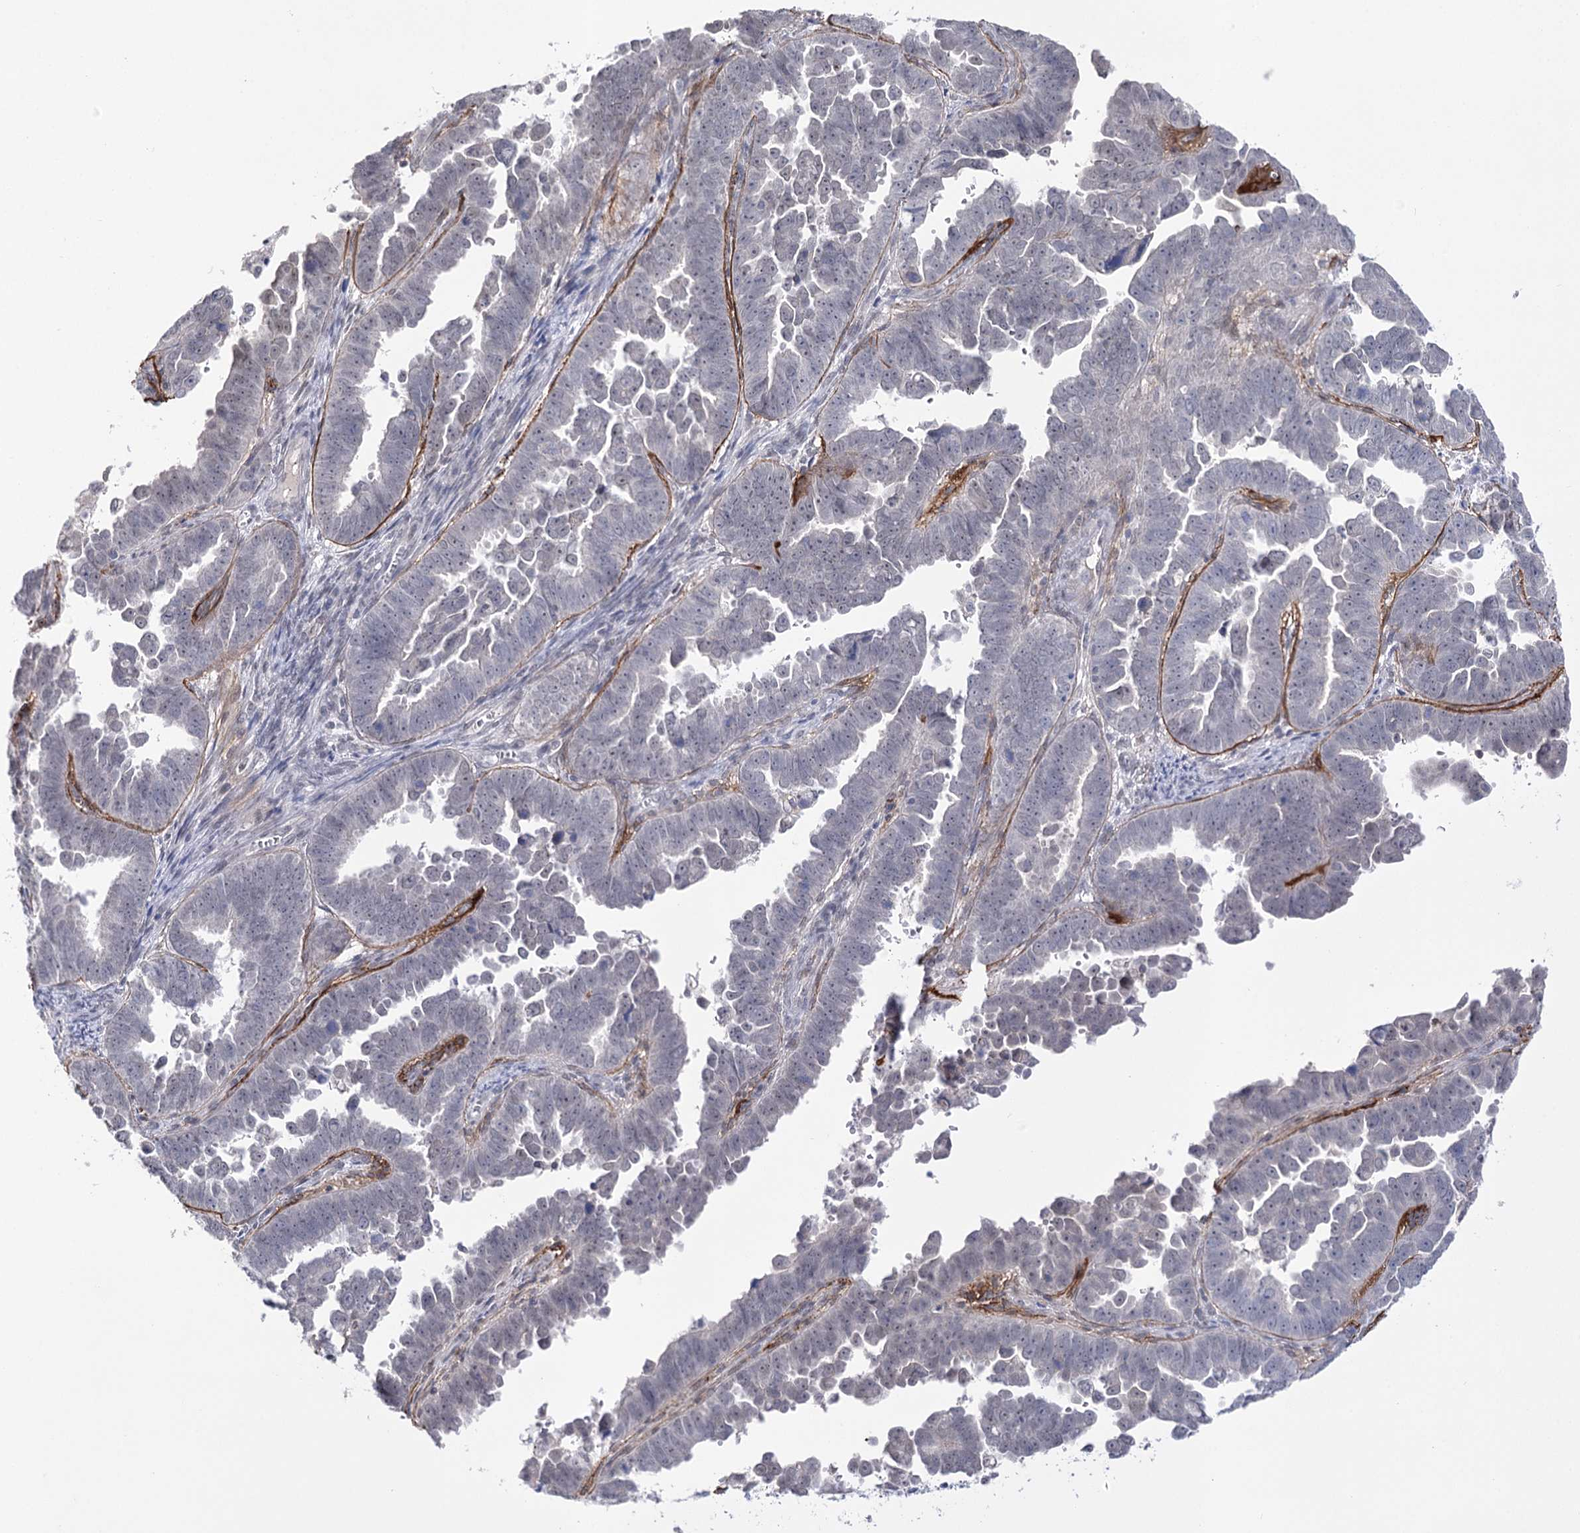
{"staining": {"intensity": "negative", "quantity": "none", "location": "none"}, "tissue": "endometrial cancer", "cell_type": "Tumor cells", "image_type": "cancer", "snomed": [{"axis": "morphology", "description": "Adenocarcinoma, NOS"}, {"axis": "topography", "description": "Endometrium"}], "caption": "This micrograph is of adenocarcinoma (endometrial) stained with immunohistochemistry to label a protein in brown with the nuclei are counter-stained blue. There is no staining in tumor cells.", "gene": "ATP10B", "patient": {"sex": "female", "age": 75}}